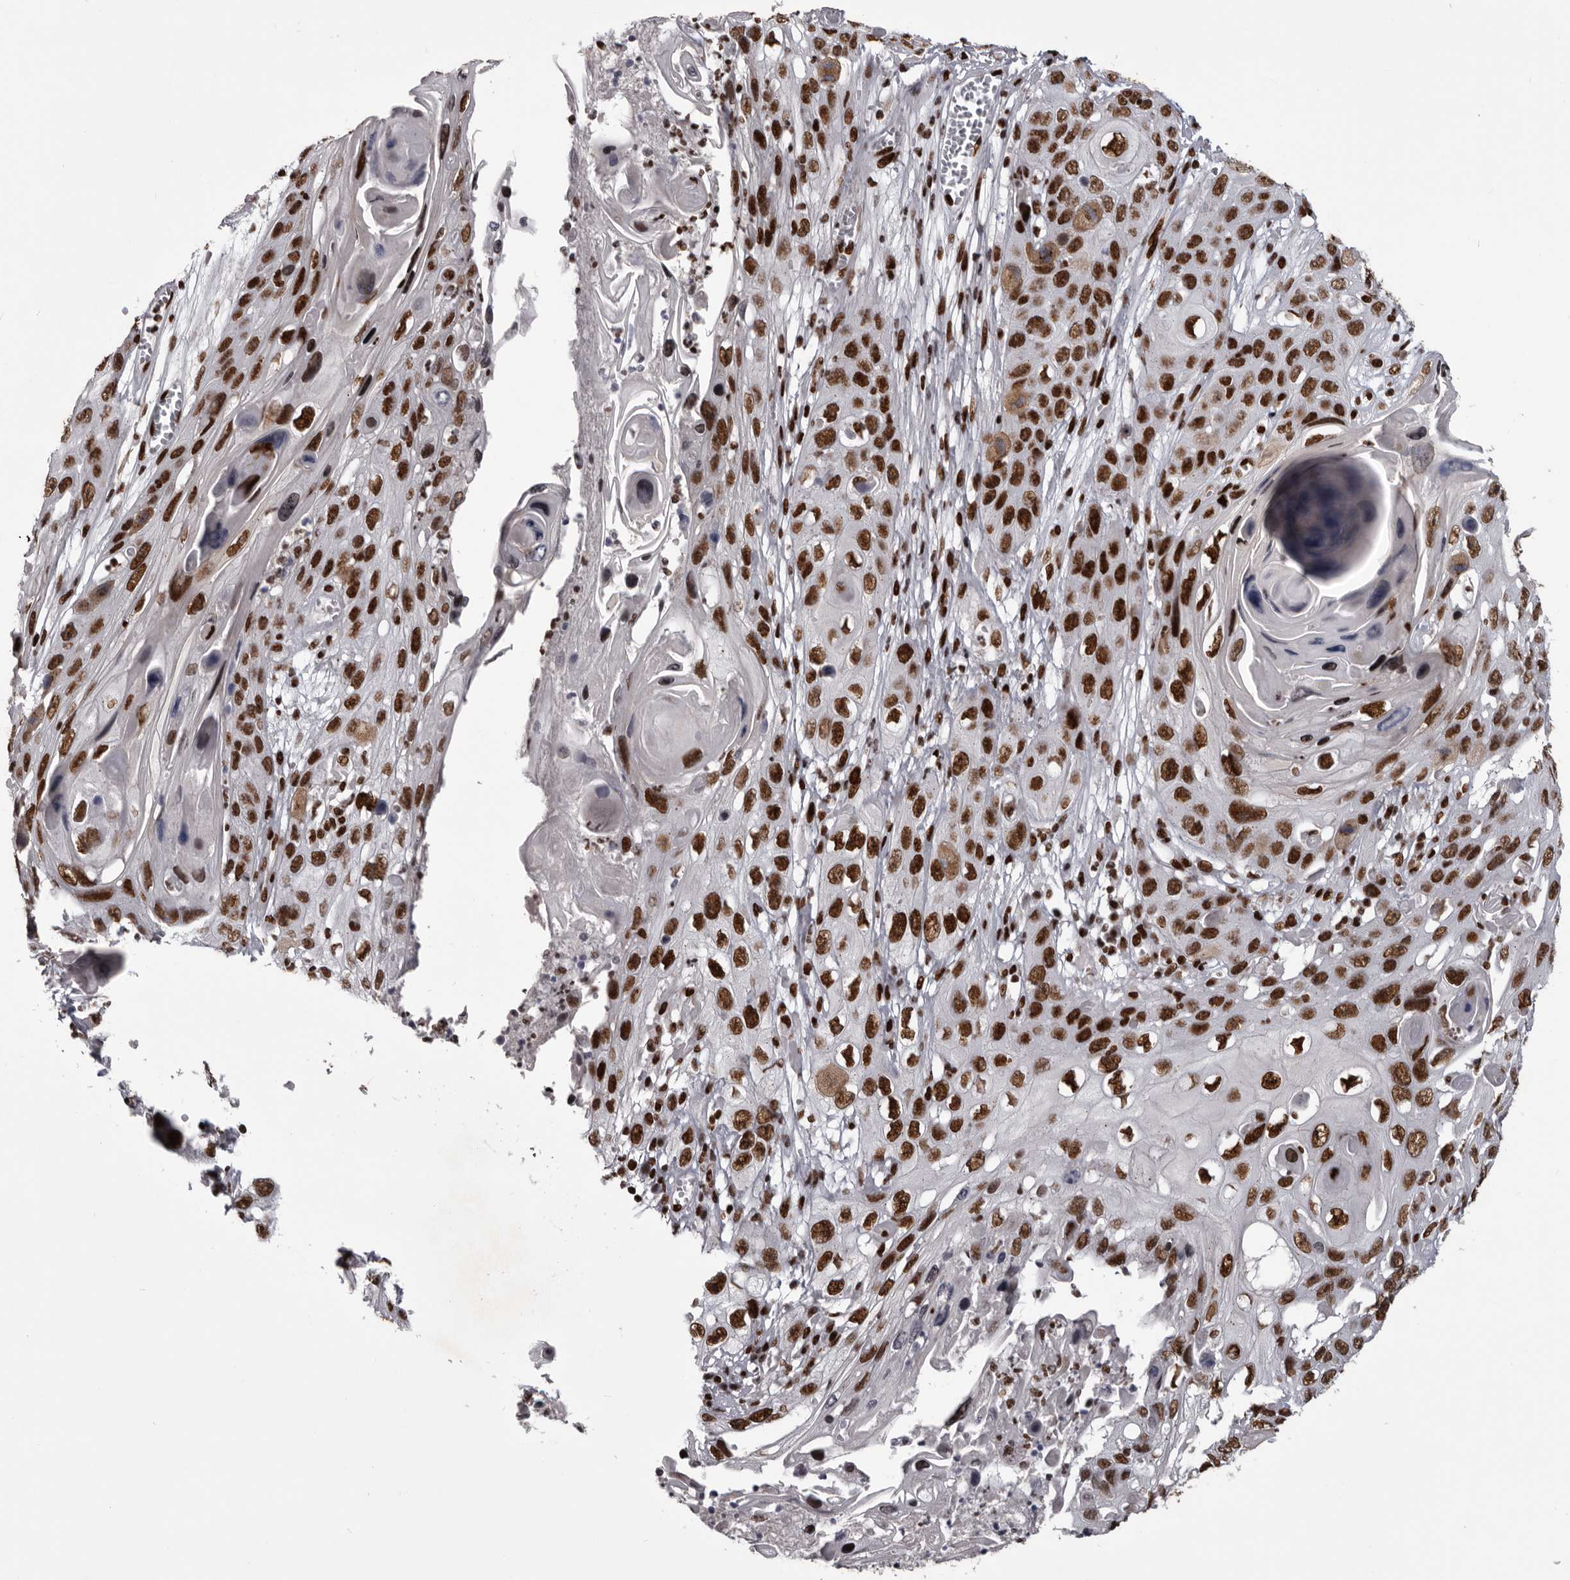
{"staining": {"intensity": "strong", "quantity": ">75%", "location": "nuclear"}, "tissue": "skin cancer", "cell_type": "Tumor cells", "image_type": "cancer", "snomed": [{"axis": "morphology", "description": "Squamous cell carcinoma, NOS"}, {"axis": "topography", "description": "Skin"}], "caption": "Immunohistochemical staining of human skin cancer (squamous cell carcinoma) shows high levels of strong nuclear protein expression in about >75% of tumor cells. (DAB (3,3'-diaminobenzidine) IHC, brown staining for protein, blue staining for nuclei).", "gene": "NUMA1", "patient": {"sex": "male", "age": 55}}